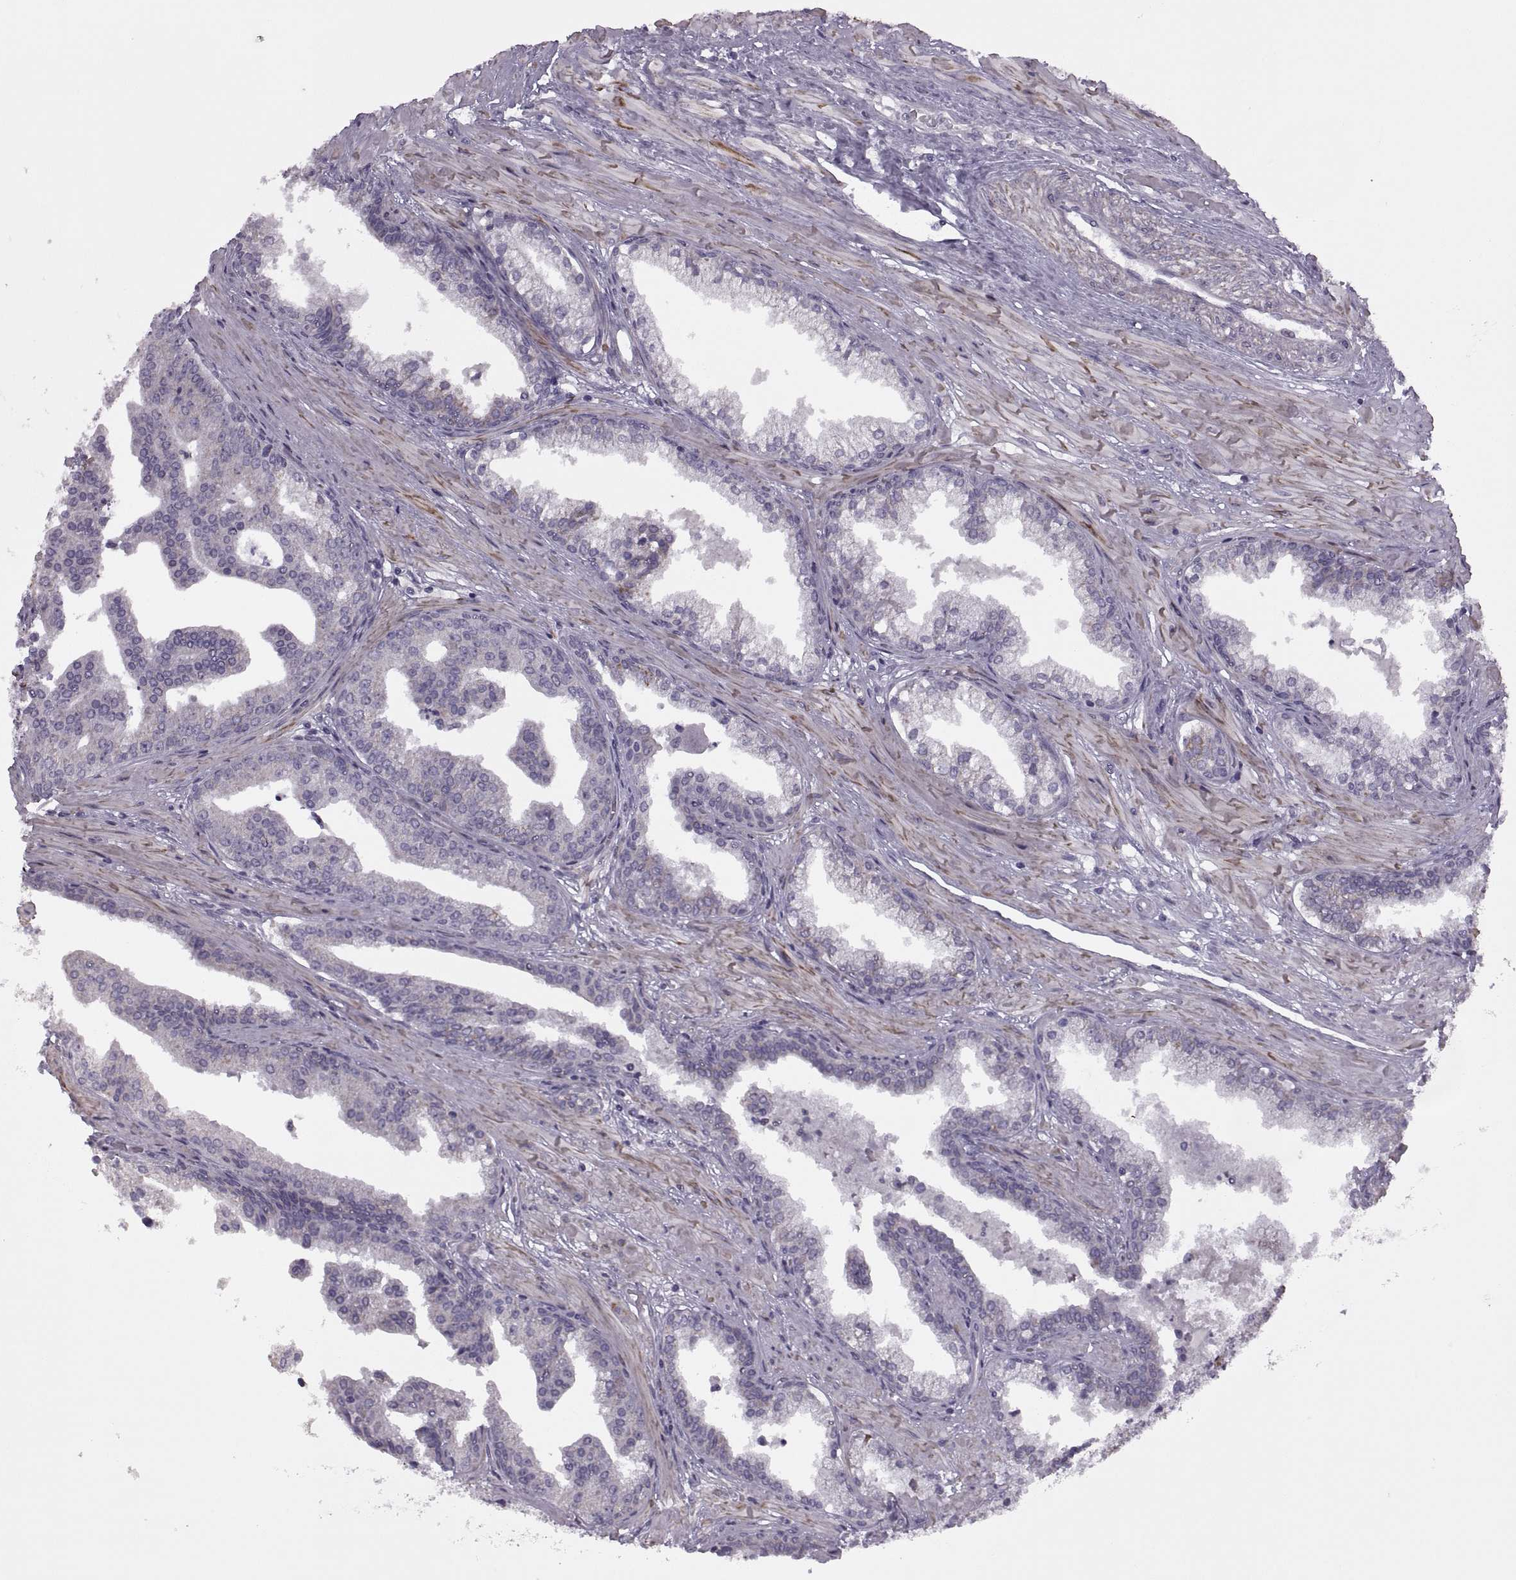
{"staining": {"intensity": "negative", "quantity": "none", "location": "none"}, "tissue": "prostate cancer", "cell_type": "Tumor cells", "image_type": "cancer", "snomed": [{"axis": "morphology", "description": "Adenocarcinoma, NOS"}, {"axis": "topography", "description": "Prostate and seminal vesicle, NOS"}, {"axis": "topography", "description": "Prostate"}], "caption": "Protein analysis of prostate cancer demonstrates no significant staining in tumor cells.", "gene": "RIPK4", "patient": {"sex": "male", "age": 44}}